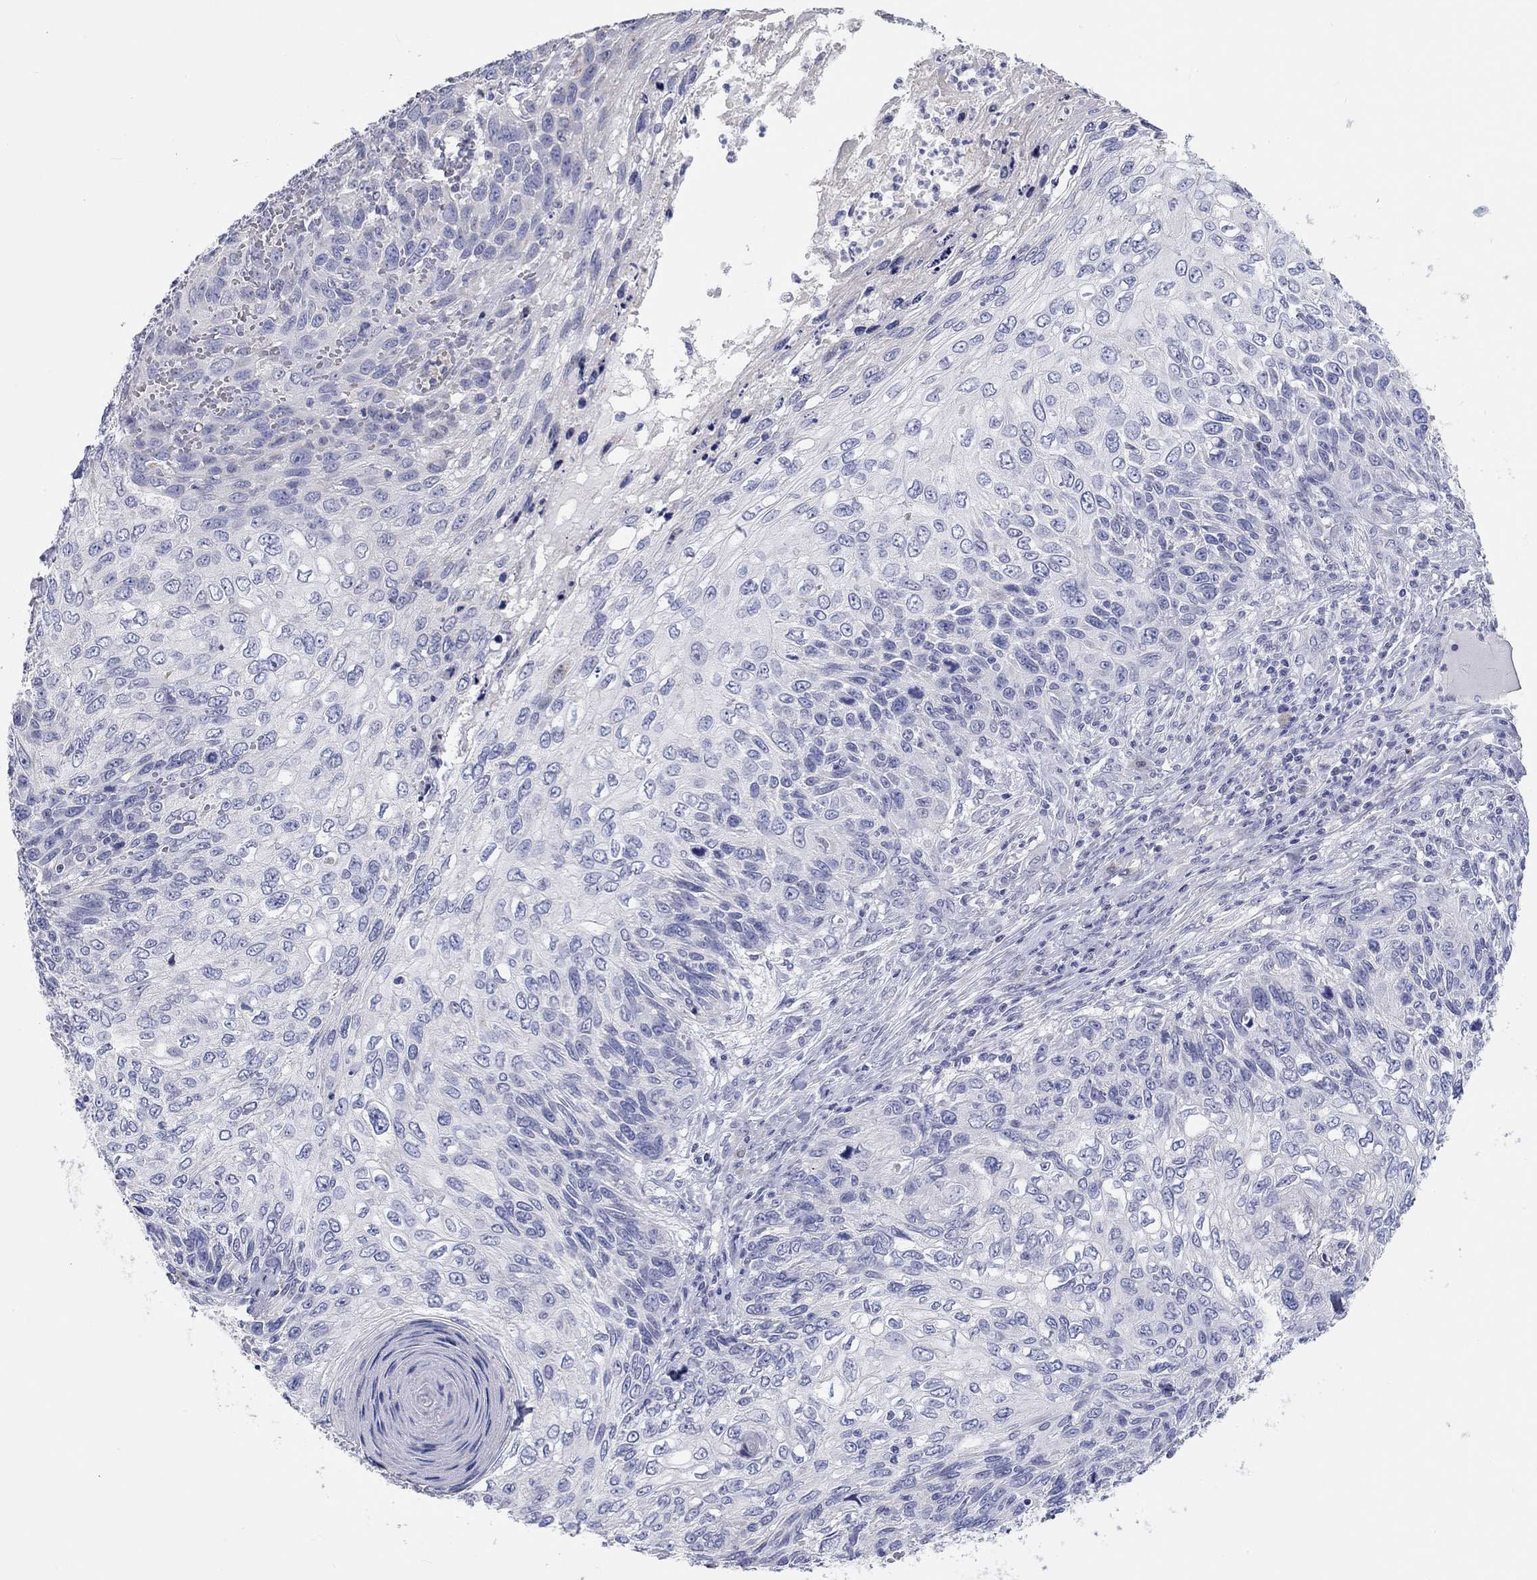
{"staining": {"intensity": "negative", "quantity": "none", "location": "none"}, "tissue": "skin cancer", "cell_type": "Tumor cells", "image_type": "cancer", "snomed": [{"axis": "morphology", "description": "Squamous cell carcinoma, NOS"}, {"axis": "topography", "description": "Skin"}], "caption": "This is an immunohistochemistry (IHC) histopathology image of squamous cell carcinoma (skin). There is no staining in tumor cells.", "gene": "LRRC4C", "patient": {"sex": "male", "age": 92}}